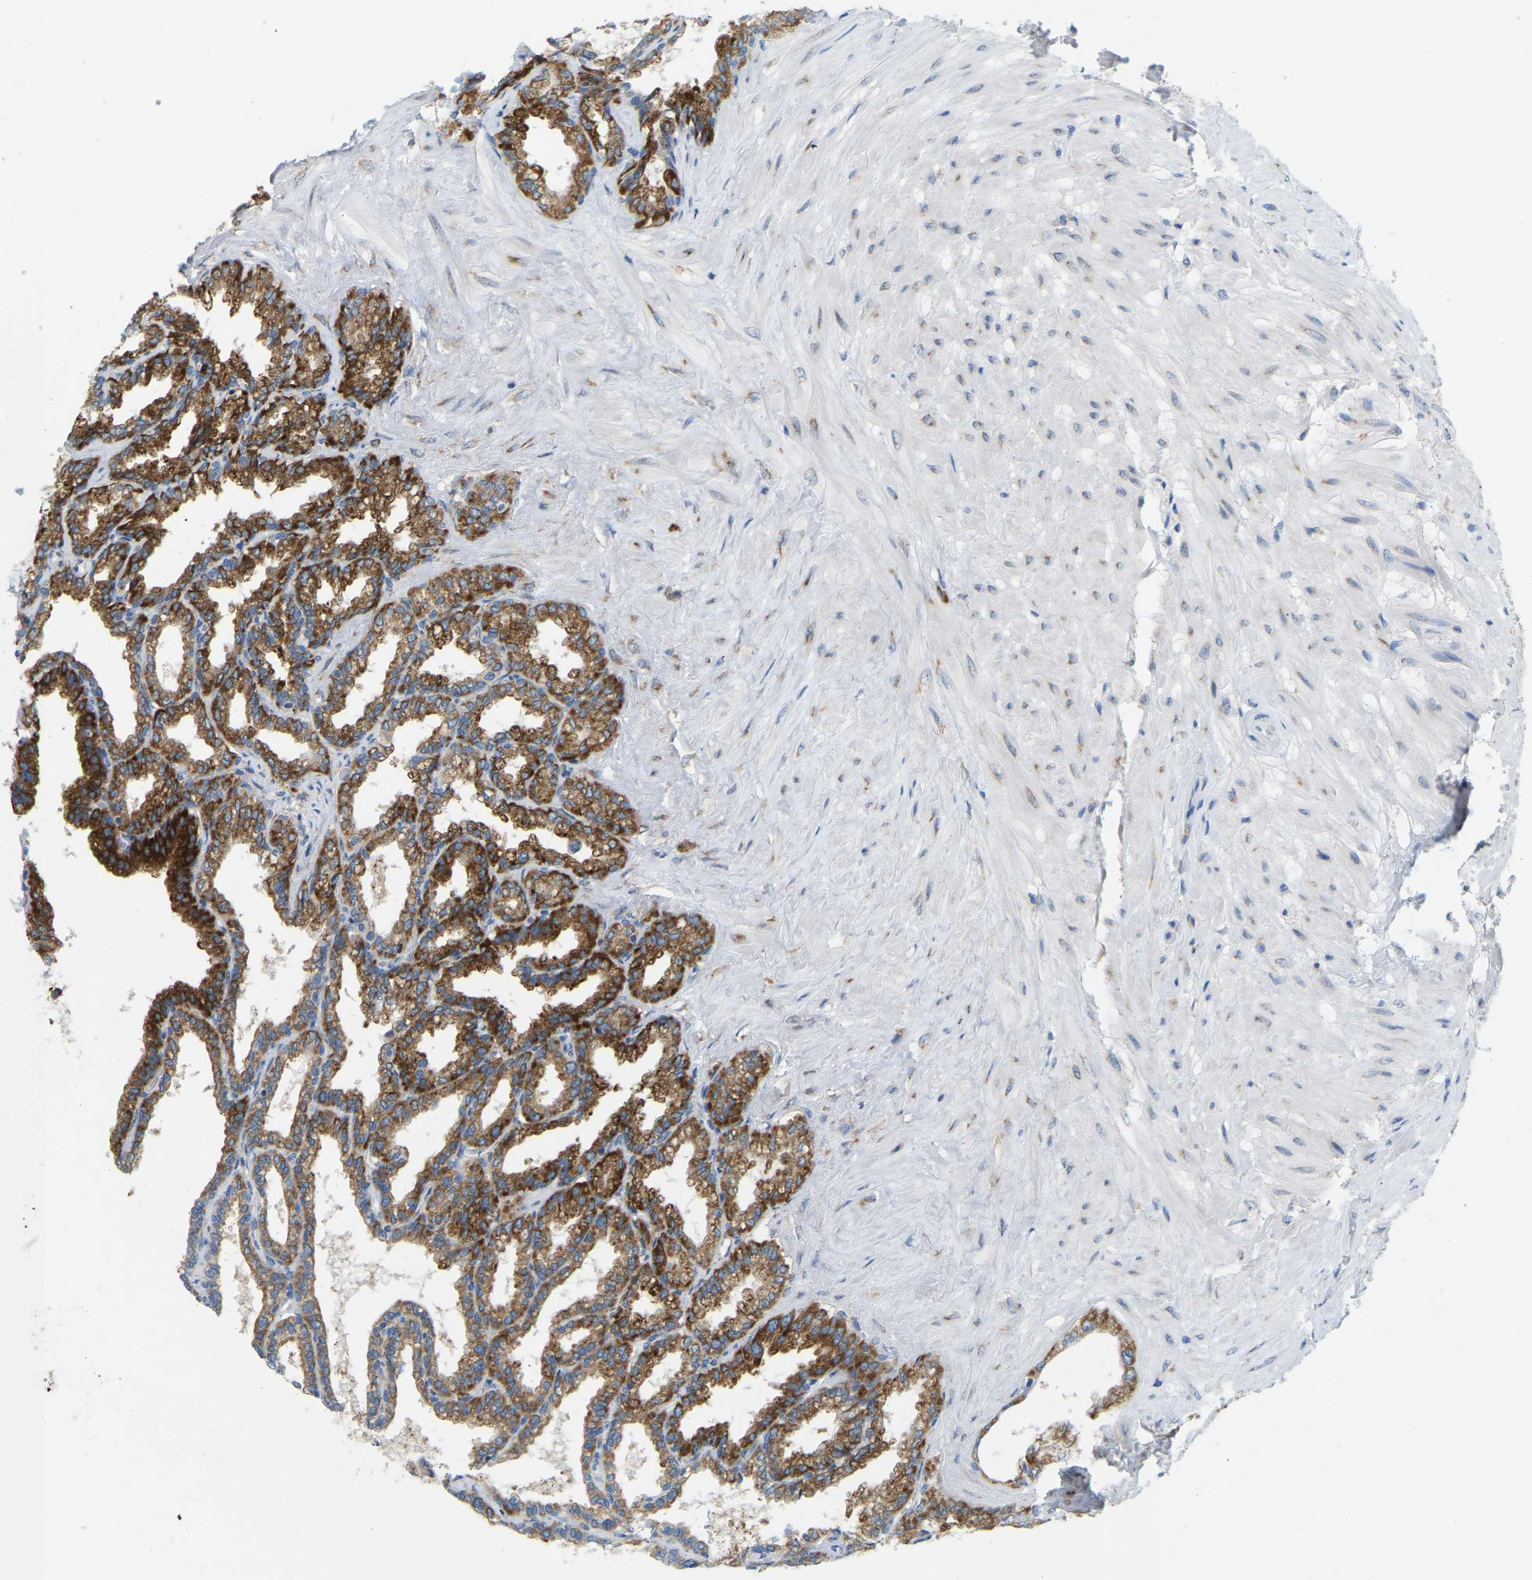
{"staining": {"intensity": "strong", "quantity": ">75%", "location": "cytoplasmic/membranous"}, "tissue": "seminal vesicle", "cell_type": "Glandular cells", "image_type": "normal", "snomed": [{"axis": "morphology", "description": "Normal tissue, NOS"}, {"axis": "topography", "description": "Seminal veicle"}], "caption": "IHC image of normal human seminal vesicle stained for a protein (brown), which displays high levels of strong cytoplasmic/membranous staining in about >75% of glandular cells.", "gene": "SND1", "patient": {"sex": "male", "age": 46}}